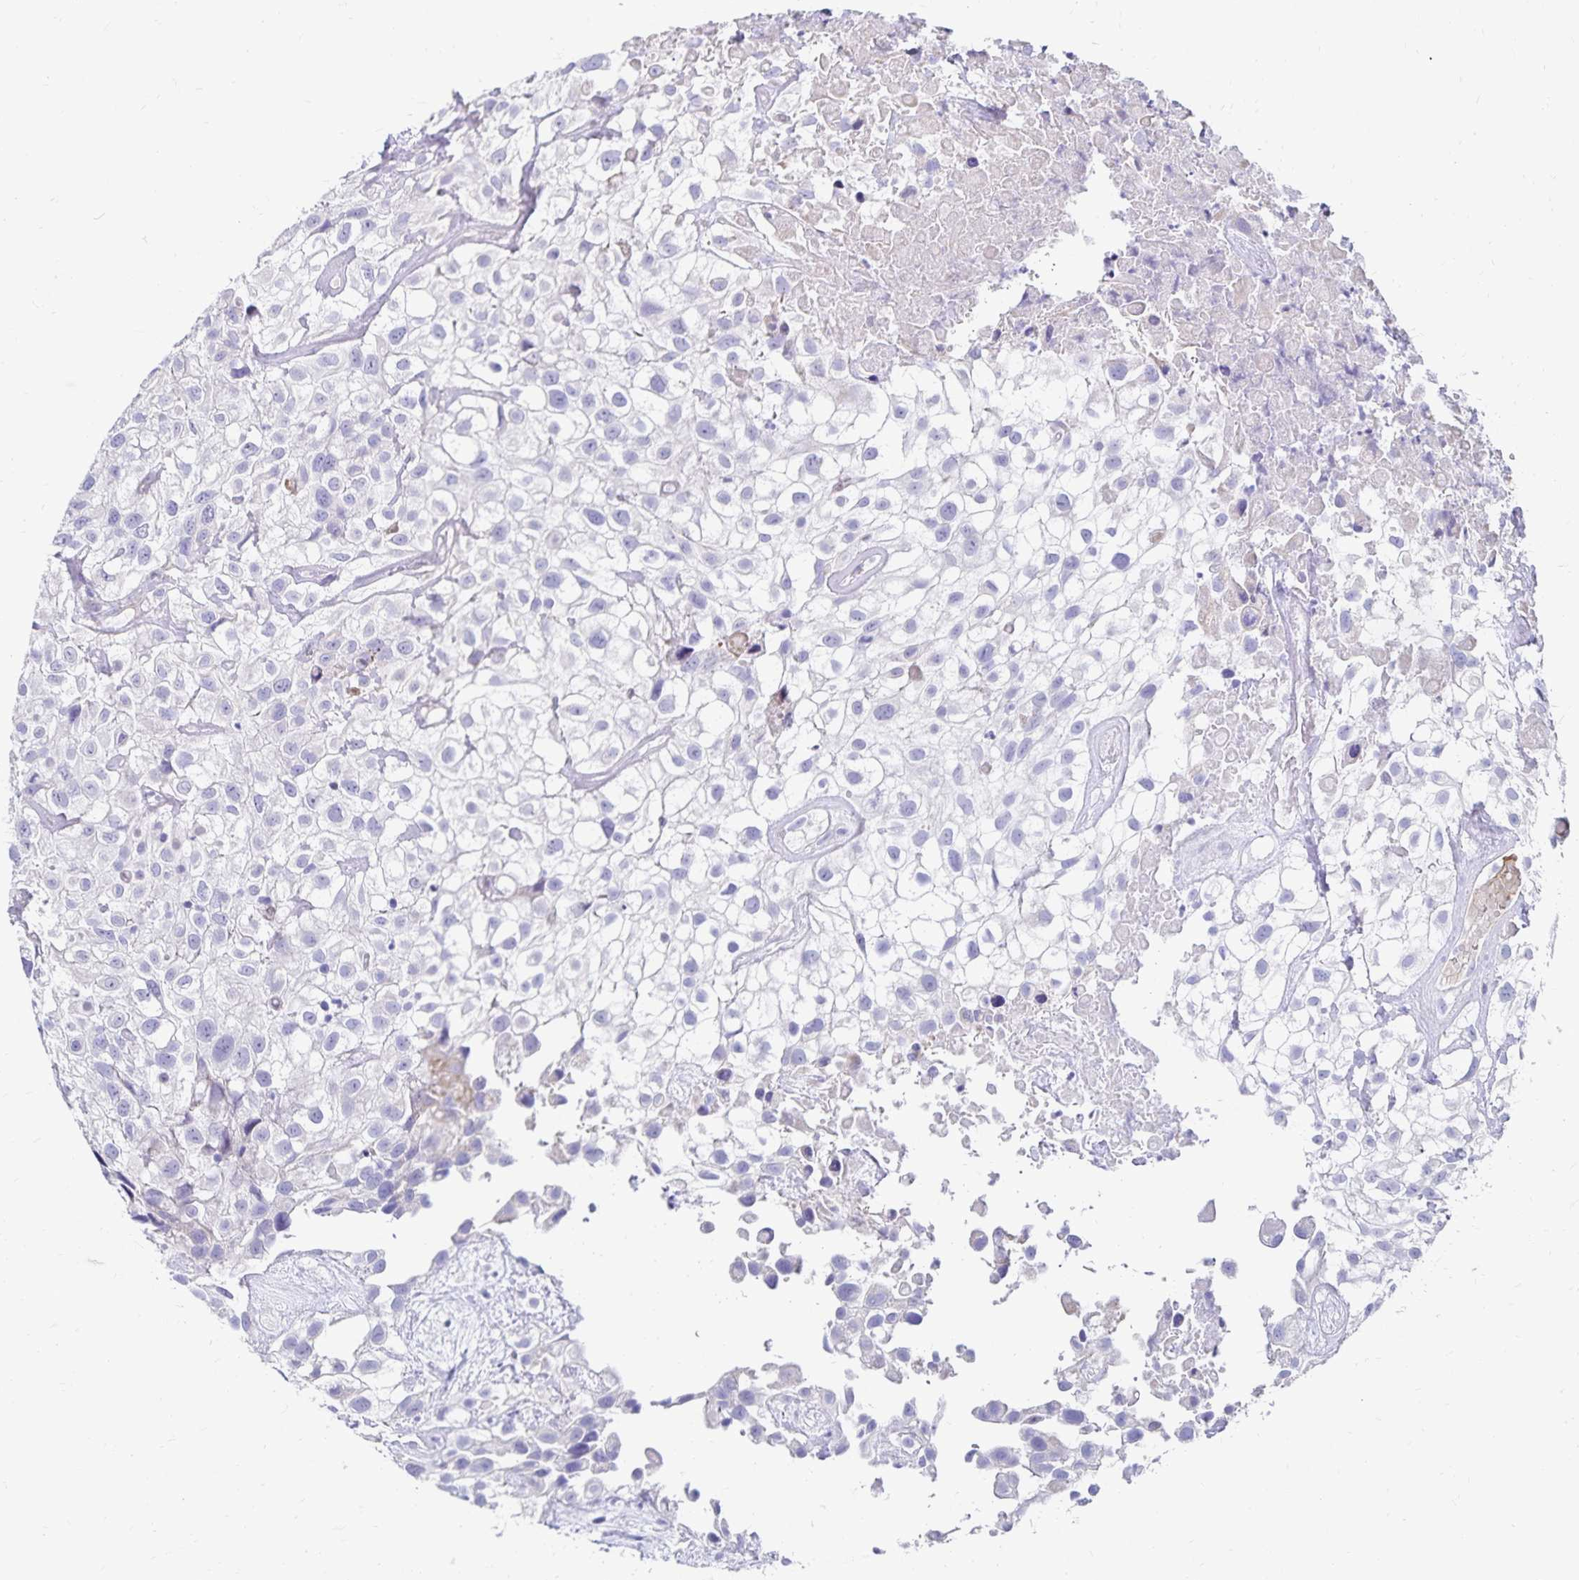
{"staining": {"intensity": "negative", "quantity": "none", "location": "none"}, "tissue": "urothelial cancer", "cell_type": "Tumor cells", "image_type": "cancer", "snomed": [{"axis": "morphology", "description": "Urothelial carcinoma, High grade"}, {"axis": "topography", "description": "Urinary bladder"}], "caption": "A high-resolution histopathology image shows immunohistochemistry staining of urothelial carcinoma (high-grade), which shows no significant staining in tumor cells.", "gene": "NECAP1", "patient": {"sex": "male", "age": 56}}